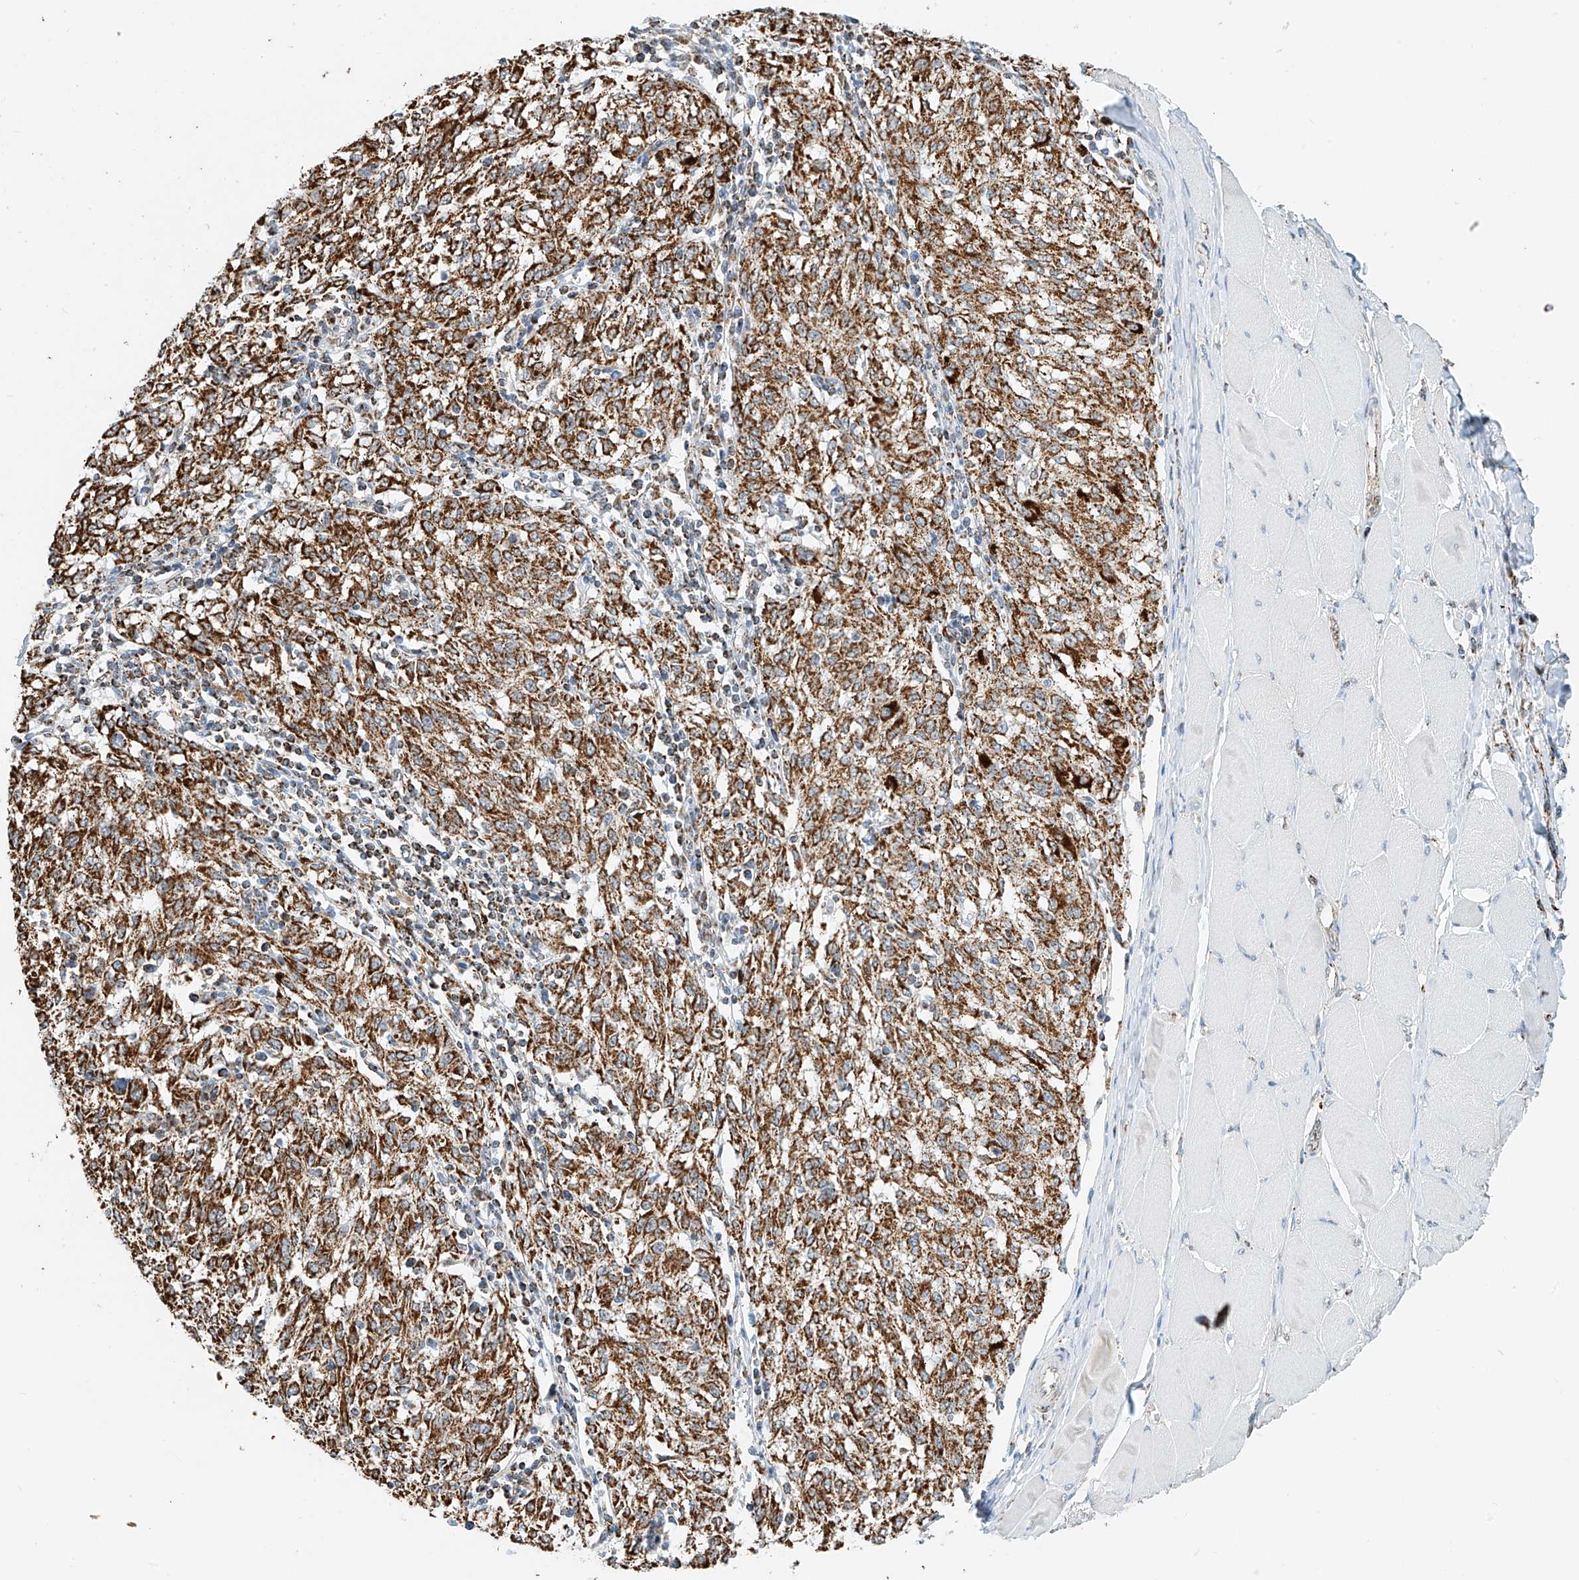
{"staining": {"intensity": "moderate", "quantity": ">75%", "location": "cytoplasmic/membranous"}, "tissue": "melanoma", "cell_type": "Tumor cells", "image_type": "cancer", "snomed": [{"axis": "morphology", "description": "Malignant melanoma, NOS"}, {"axis": "topography", "description": "Skin"}], "caption": "Immunohistochemical staining of melanoma exhibits medium levels of moderate cytoplasmic/membranous protein staining in about >75% of tumor cells.", "gene": "PPA2", "patient": {"sex": "female", "age": 72}}